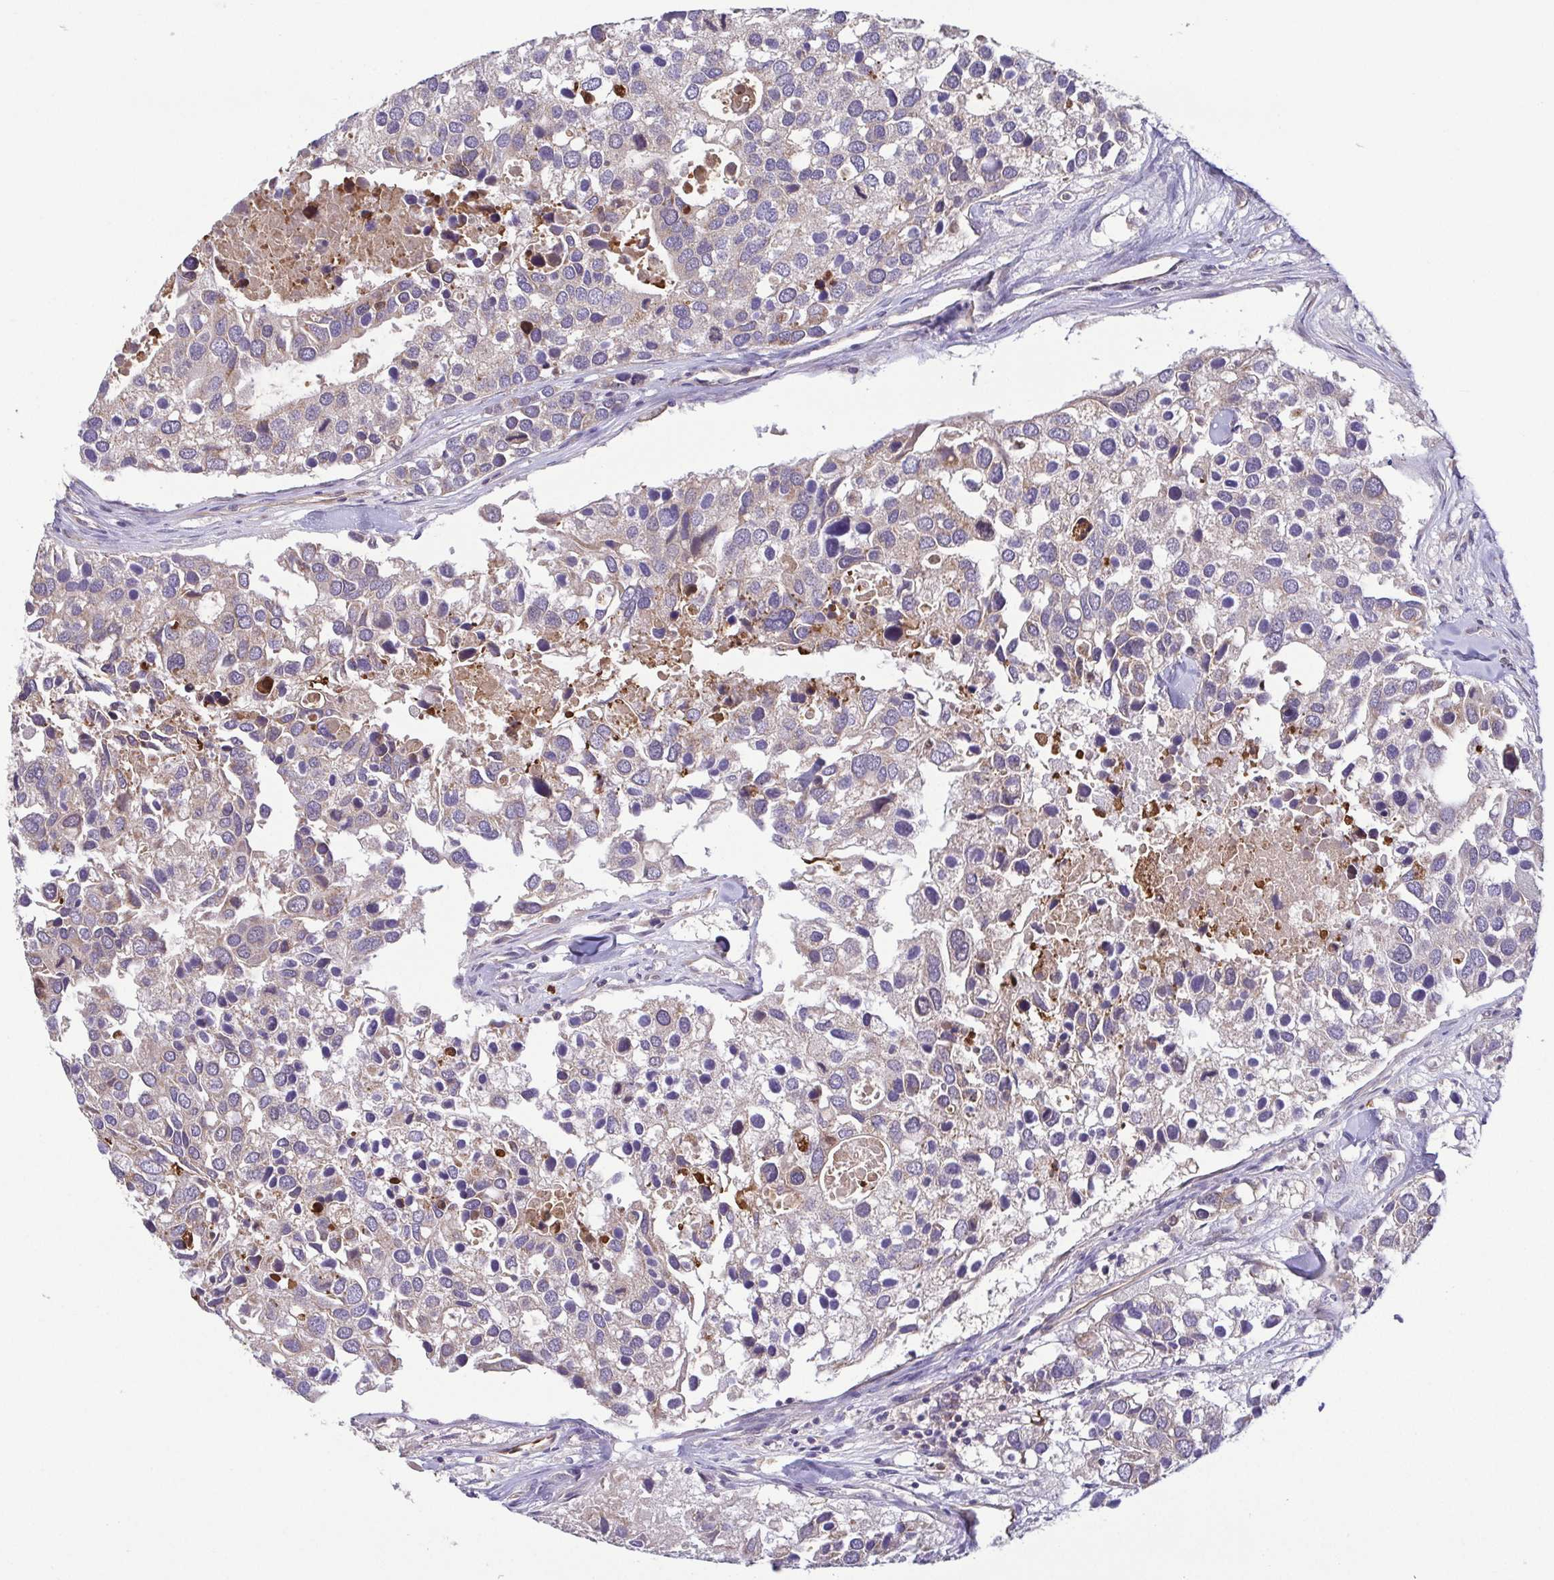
{"staining": {"intensity": "weak", "quantity": "<25%", "location": "cytoplasmic/membranous"}, "tissue": "breast cancer", "cell_type": "Tumor cells", "image_type": "cancer", "snomed": [{"axis": "morphology", "description": "Duct carcinoma"}, {"axis": "topography", "description": "Breast"}], "caption": "This image is of breast cancer (invasive ductal carcinoma) stained with IHC to label a protein in brown with the nuclei are counter-stained blue. There is no positivity in tumor cells.", "gene": "OSBPL7", "patient": {"sex": "female", "age": 83}}